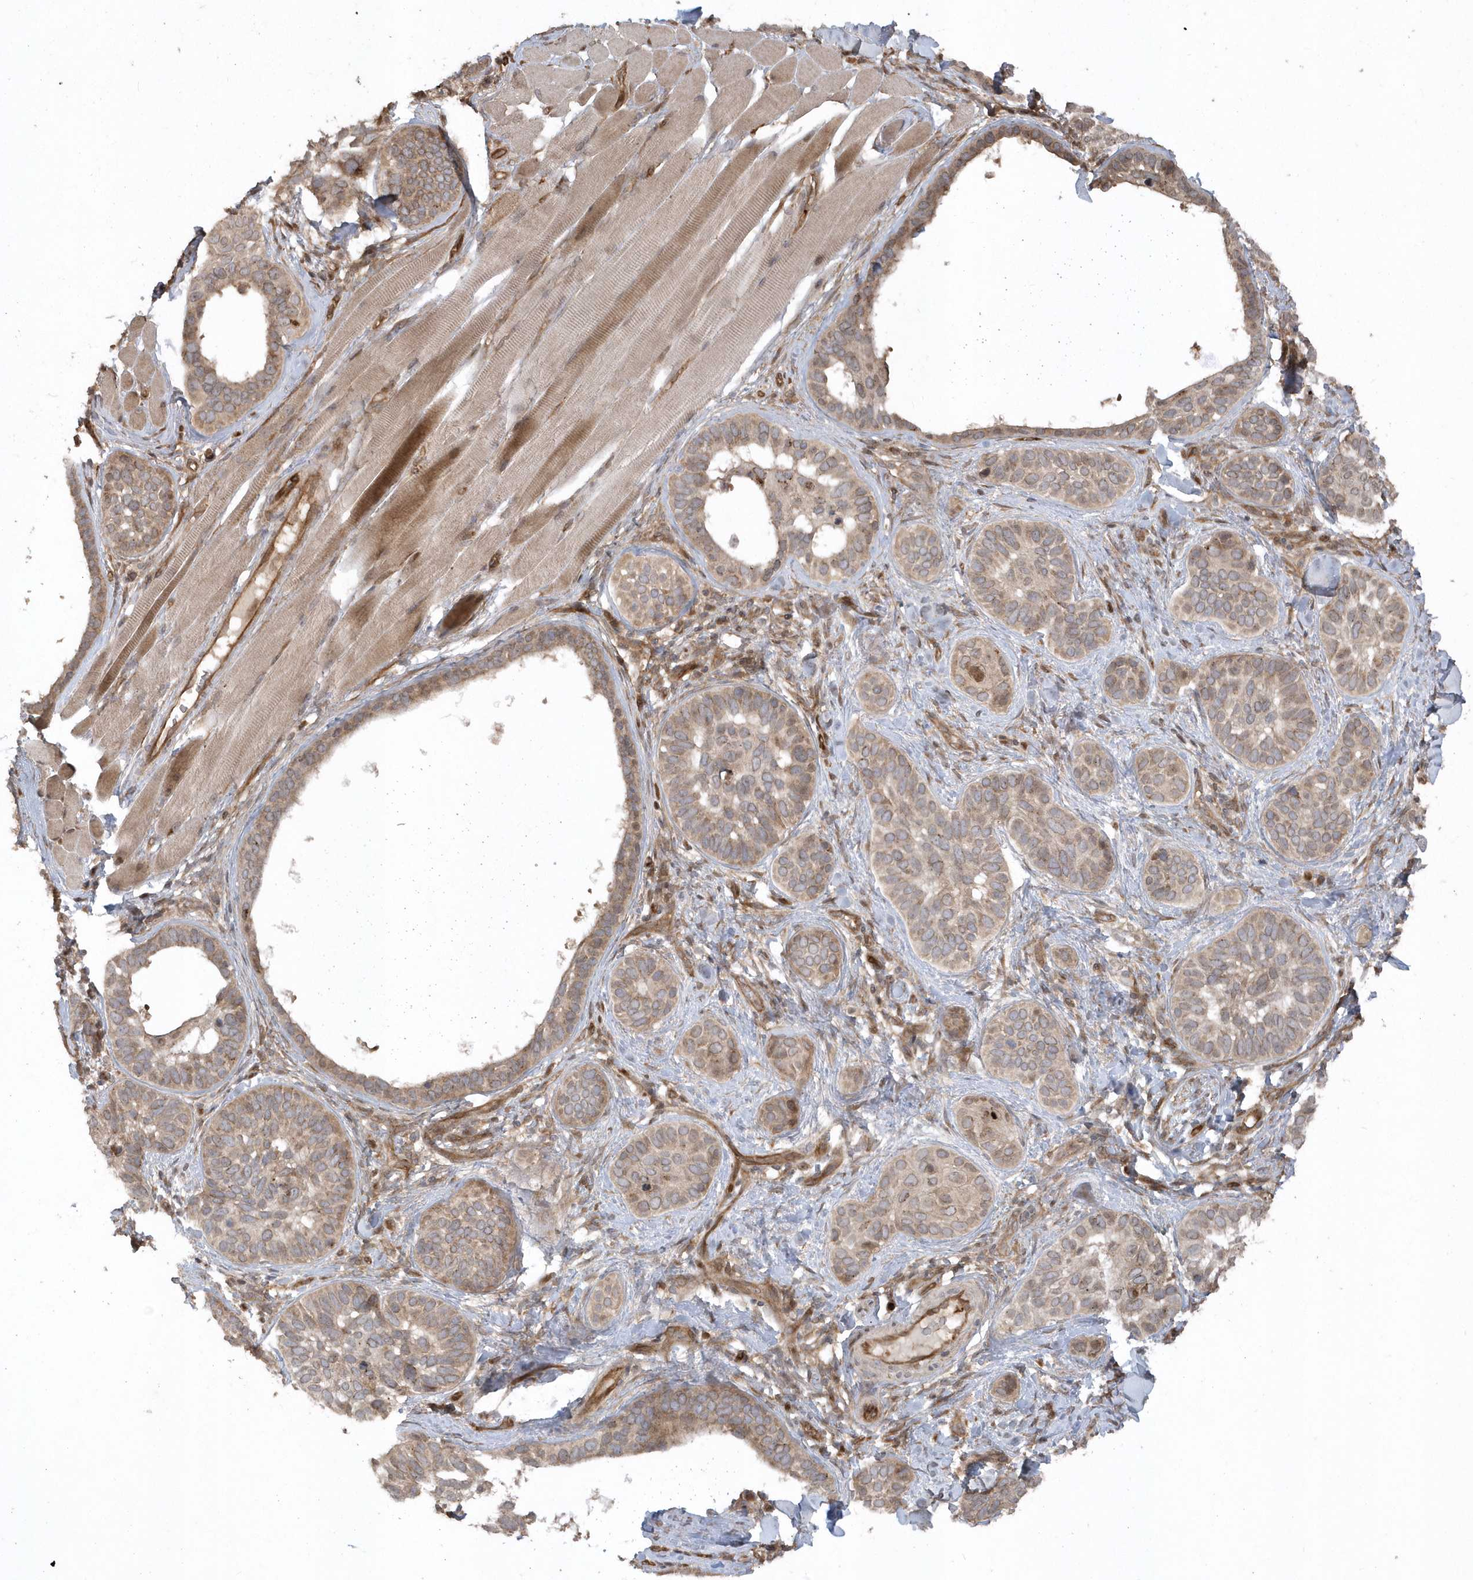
{"staining": {"intensity": "weak", "quantity": "25%-75%", "location": "cytoplasmic/membranous"}, "tissue": "skin cancer", "cell_type": "Tumor cells", "image_type": "cancer", "snomed": [{"axis": "morphology", "description": "Basal cell carcinoma"}, {"axis": "topography", "description": "Skin"}], "caption": "DAB (3,3'-diaminobenzidine) immunohistochemical staining of basal cell carcinoma (skin) displays weak cytoplasmic/membranous protein positivity in approximately 25%-75% of tumor cells.", "gene": "HERPUD1", "patient": {"sex": "male", "age": 62}}